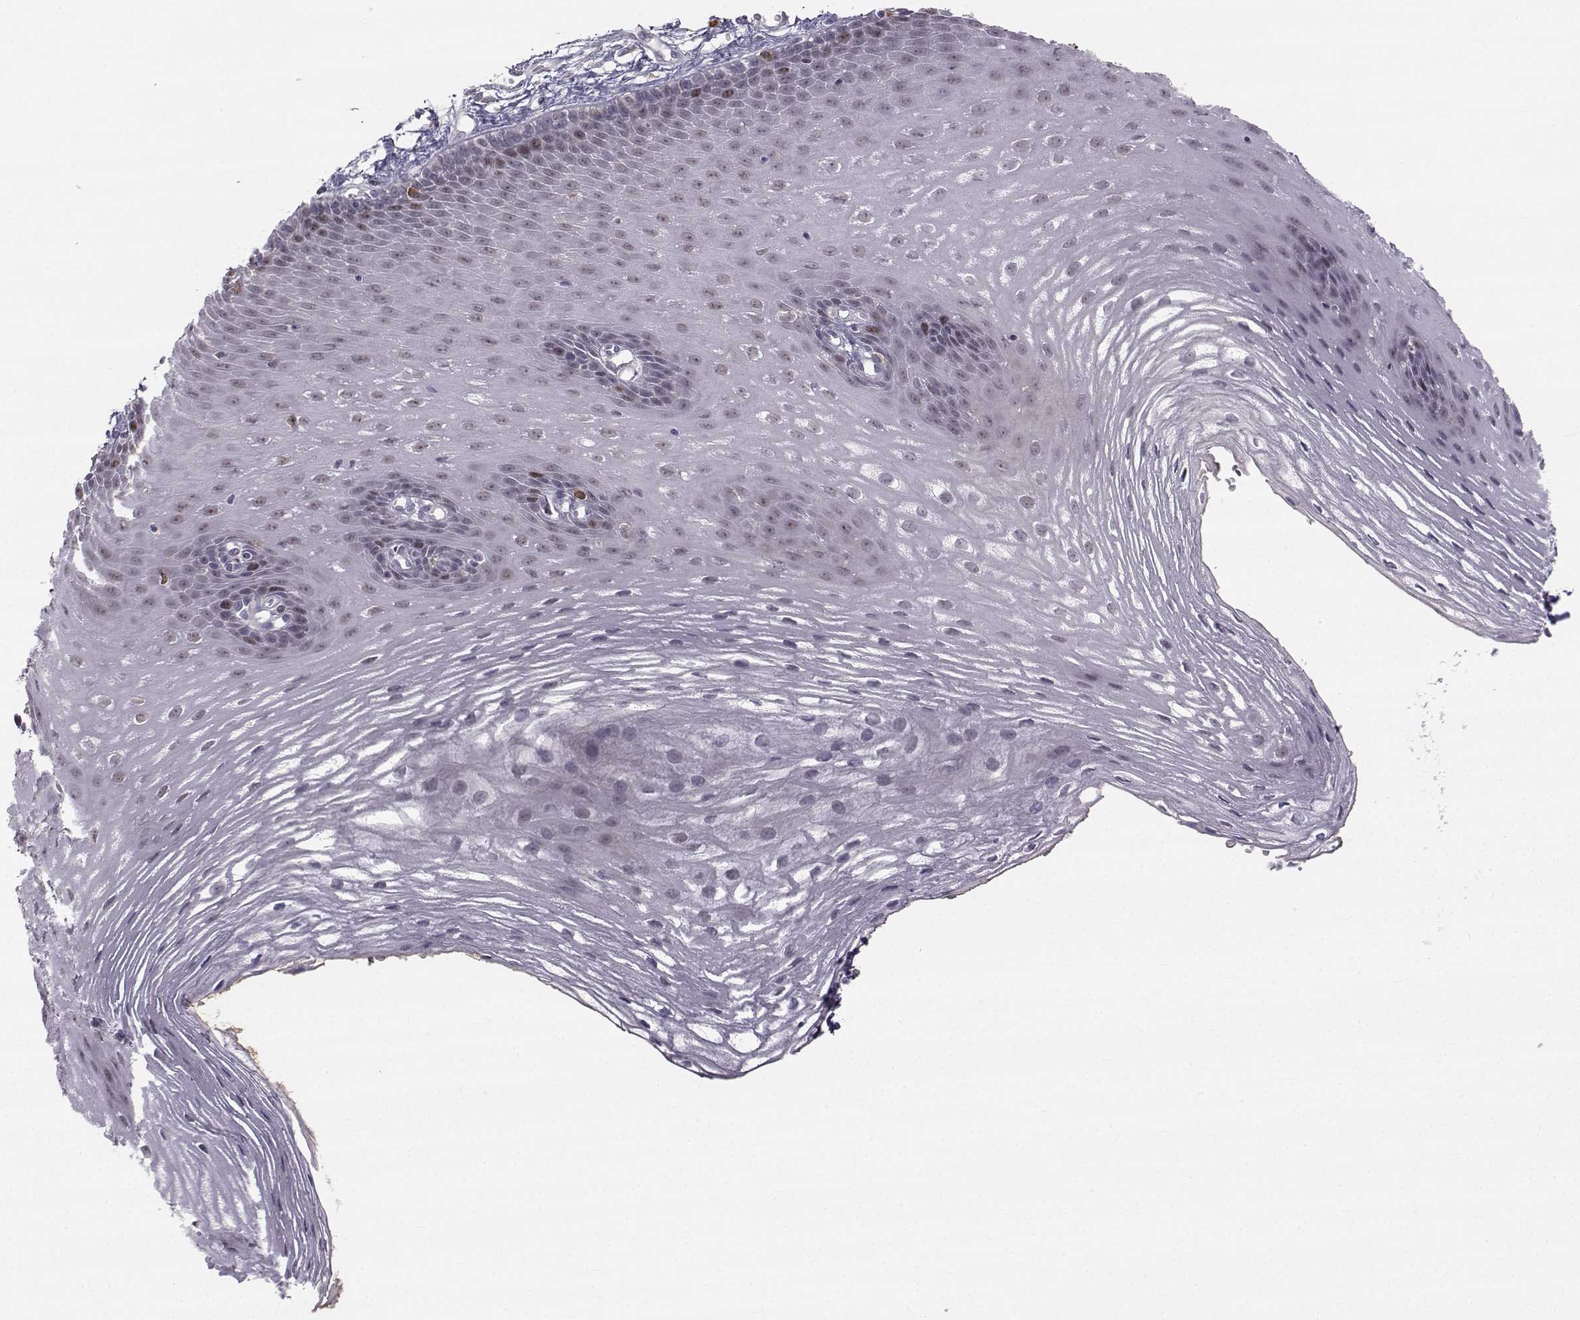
{"staining": {"intensity": "weak", "quantity": "25%-75%", "location": "cytoplasmic/membranous"}, "tissue": "esophagus", "cell_type": "Squamous epithelial cells", "image_type": "normal", "snomed": [{"axis": "morphology", "description": "Normal tissue, NOS"}, {"axis": "topography", "description": "Esophagus"}], "caption": "Immunohistochemistry (IHC) photomicrograph of benign esophagus stained for a protein (brown), which reveals low levels of weak cytoplasmic/membranous expression in approximately 25%-75% of squamous epithelial cells.", "gene": "LRP8", "patient": {"sex": "male", "age": 72}}